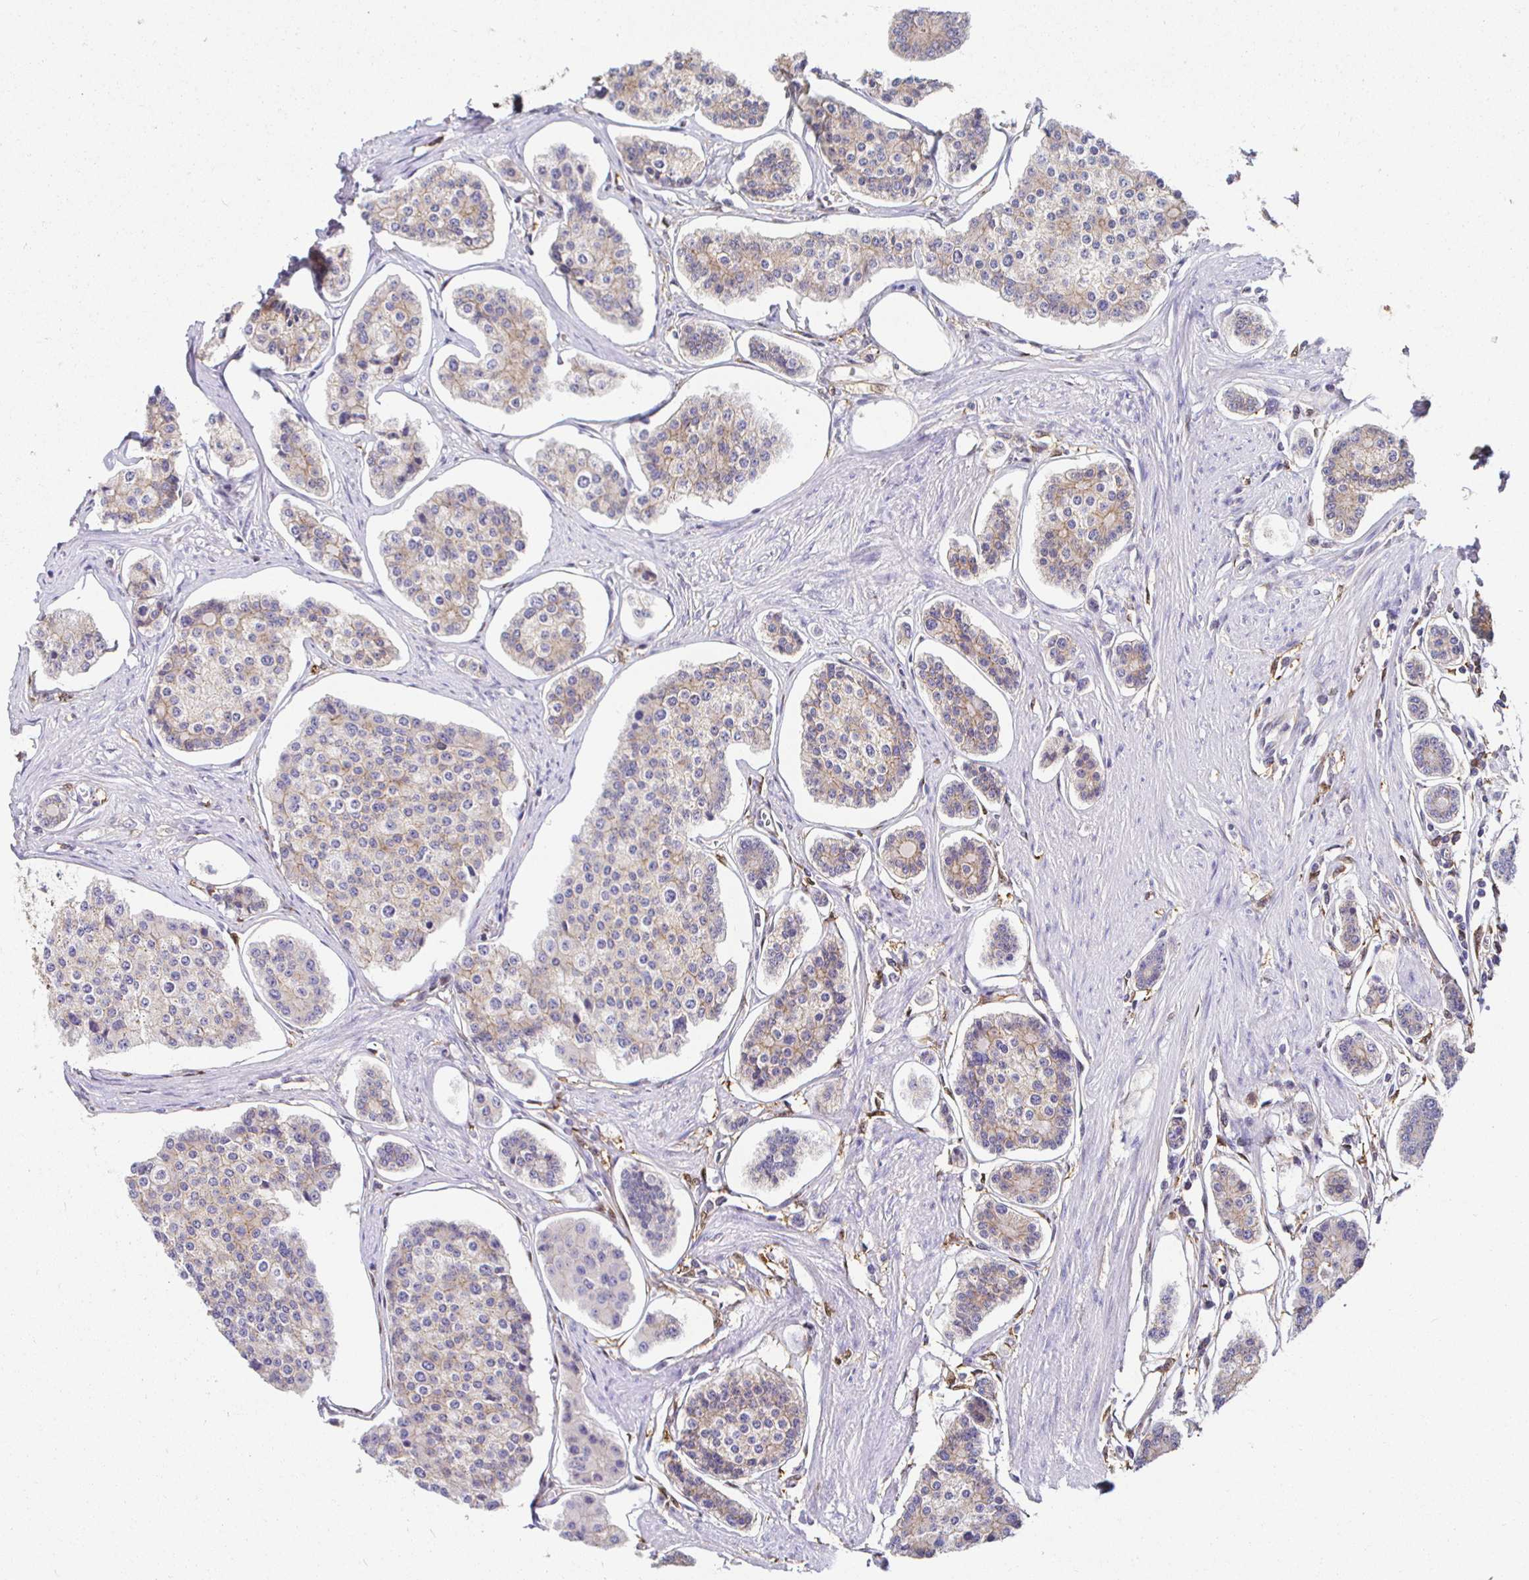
{"staining": {"intensity": "weak", "quantity": "<25%", "location": "cytoplasmic/membranous"}, "tissue": "carcinoid", "cell_type": "Tumor cells", "image_type": "cancer", "snomed": [{"axis": "morphology", "description": "Carcinoid, malignant, NOS"}, {"axis": "topography", "description": "Small intestine"}], "caption": "A photomicrograph of carcinoid stained for a protein exhibits no brown staining in tumor cells.", "gene": "PIWIL3", "patient": {"sex": "female", "age": 65}}